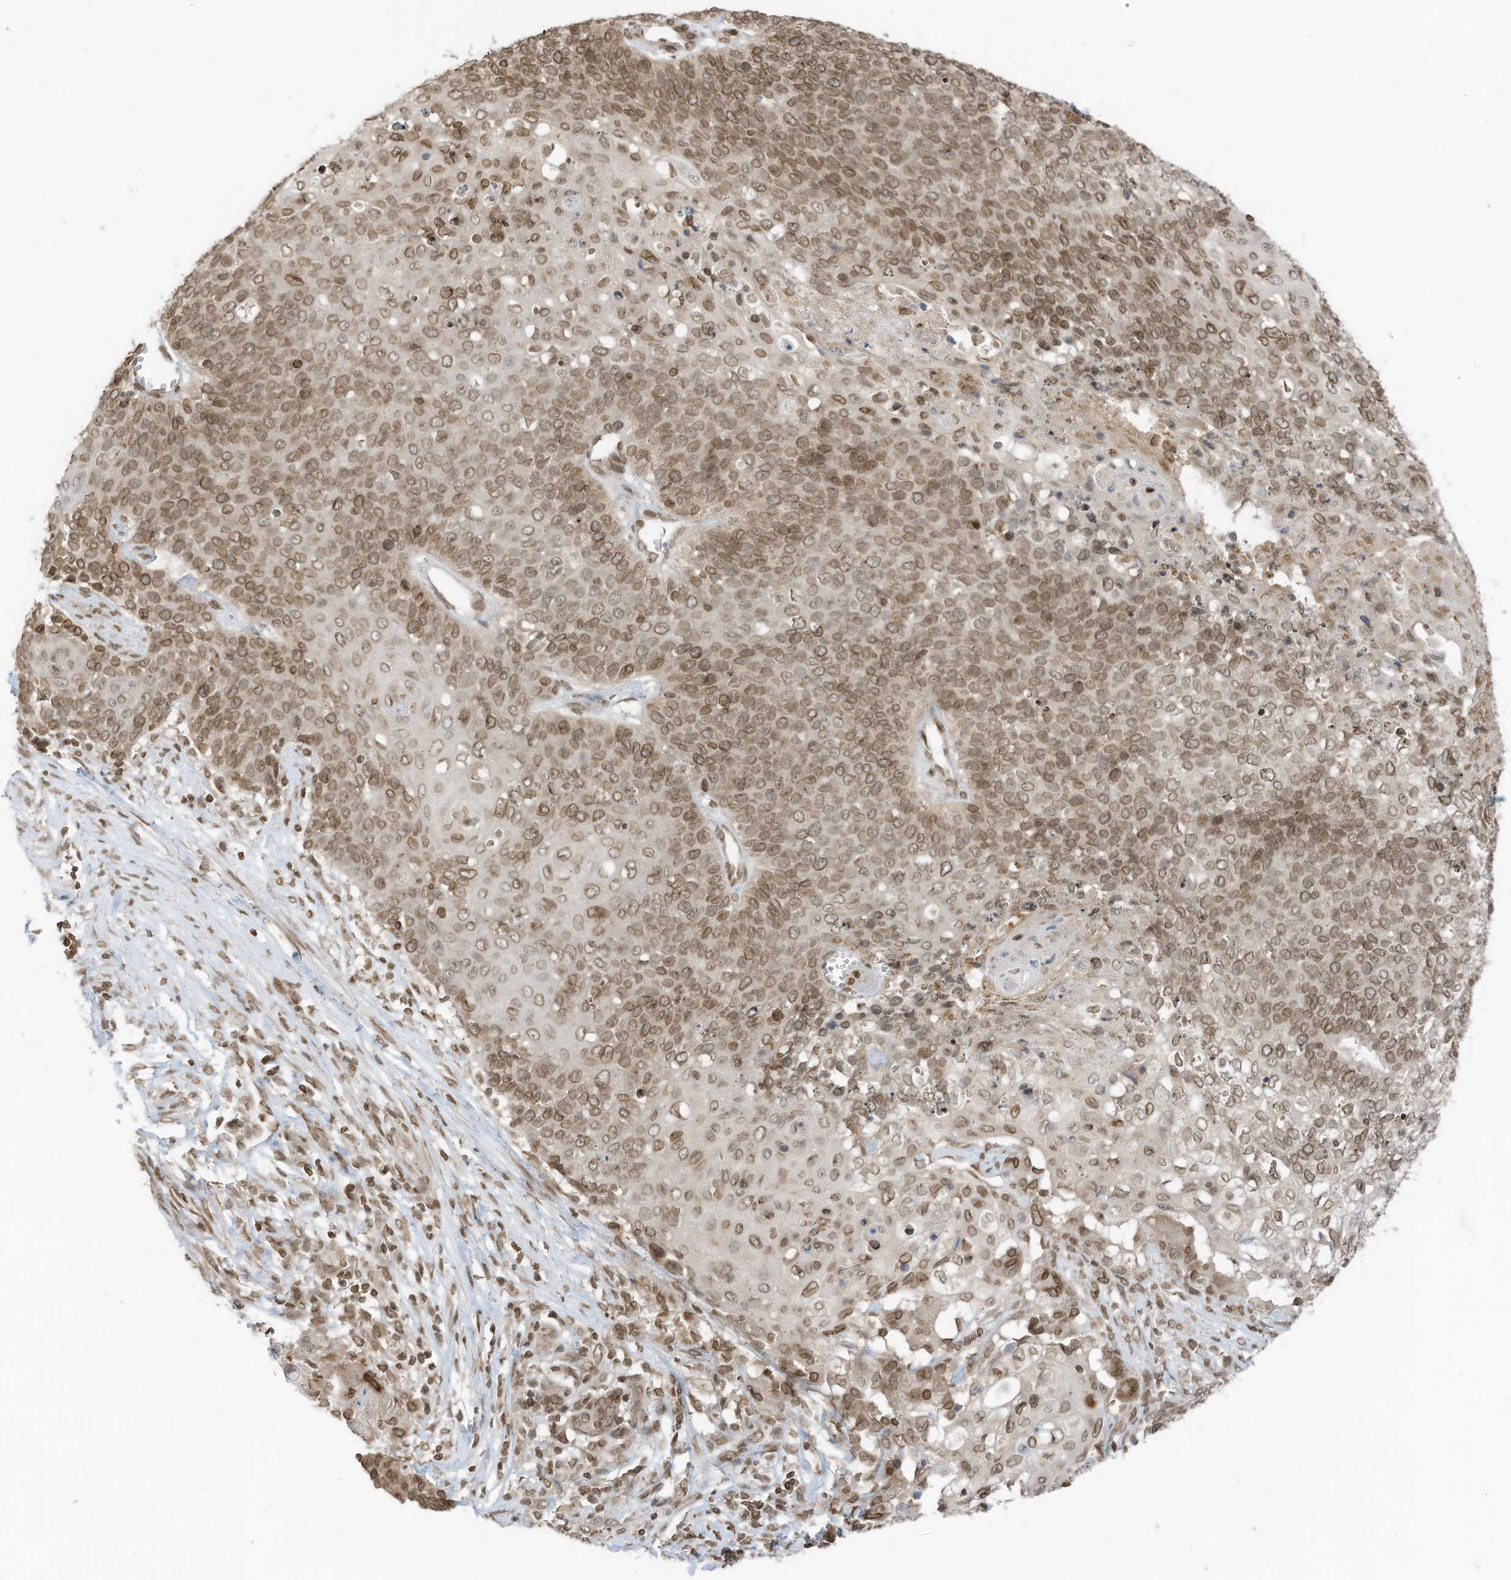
{"staining": {"intensity": "moderate", "quantity": ">75%", "location": "cytoplasmic/membranous,nuclear"}, "tissue": "cervical cancer", "cell_type": "Tumor cells", "image_type": "cancer", "snomed": [{"axis": "morphology", "description": "Squamous cell carcinoma, NOS"}, {"axis": "topography", "description": "Cervix"}], "caption": "Brown immunohistochemical staining in cervical squamous cell carcinoma demonstrates moderate cytoplasmic/membranous and nuclear positivity in about >75% of tumor cells.", "gene": "RABL3", "patient": {"sex": "female", "age": 39}}